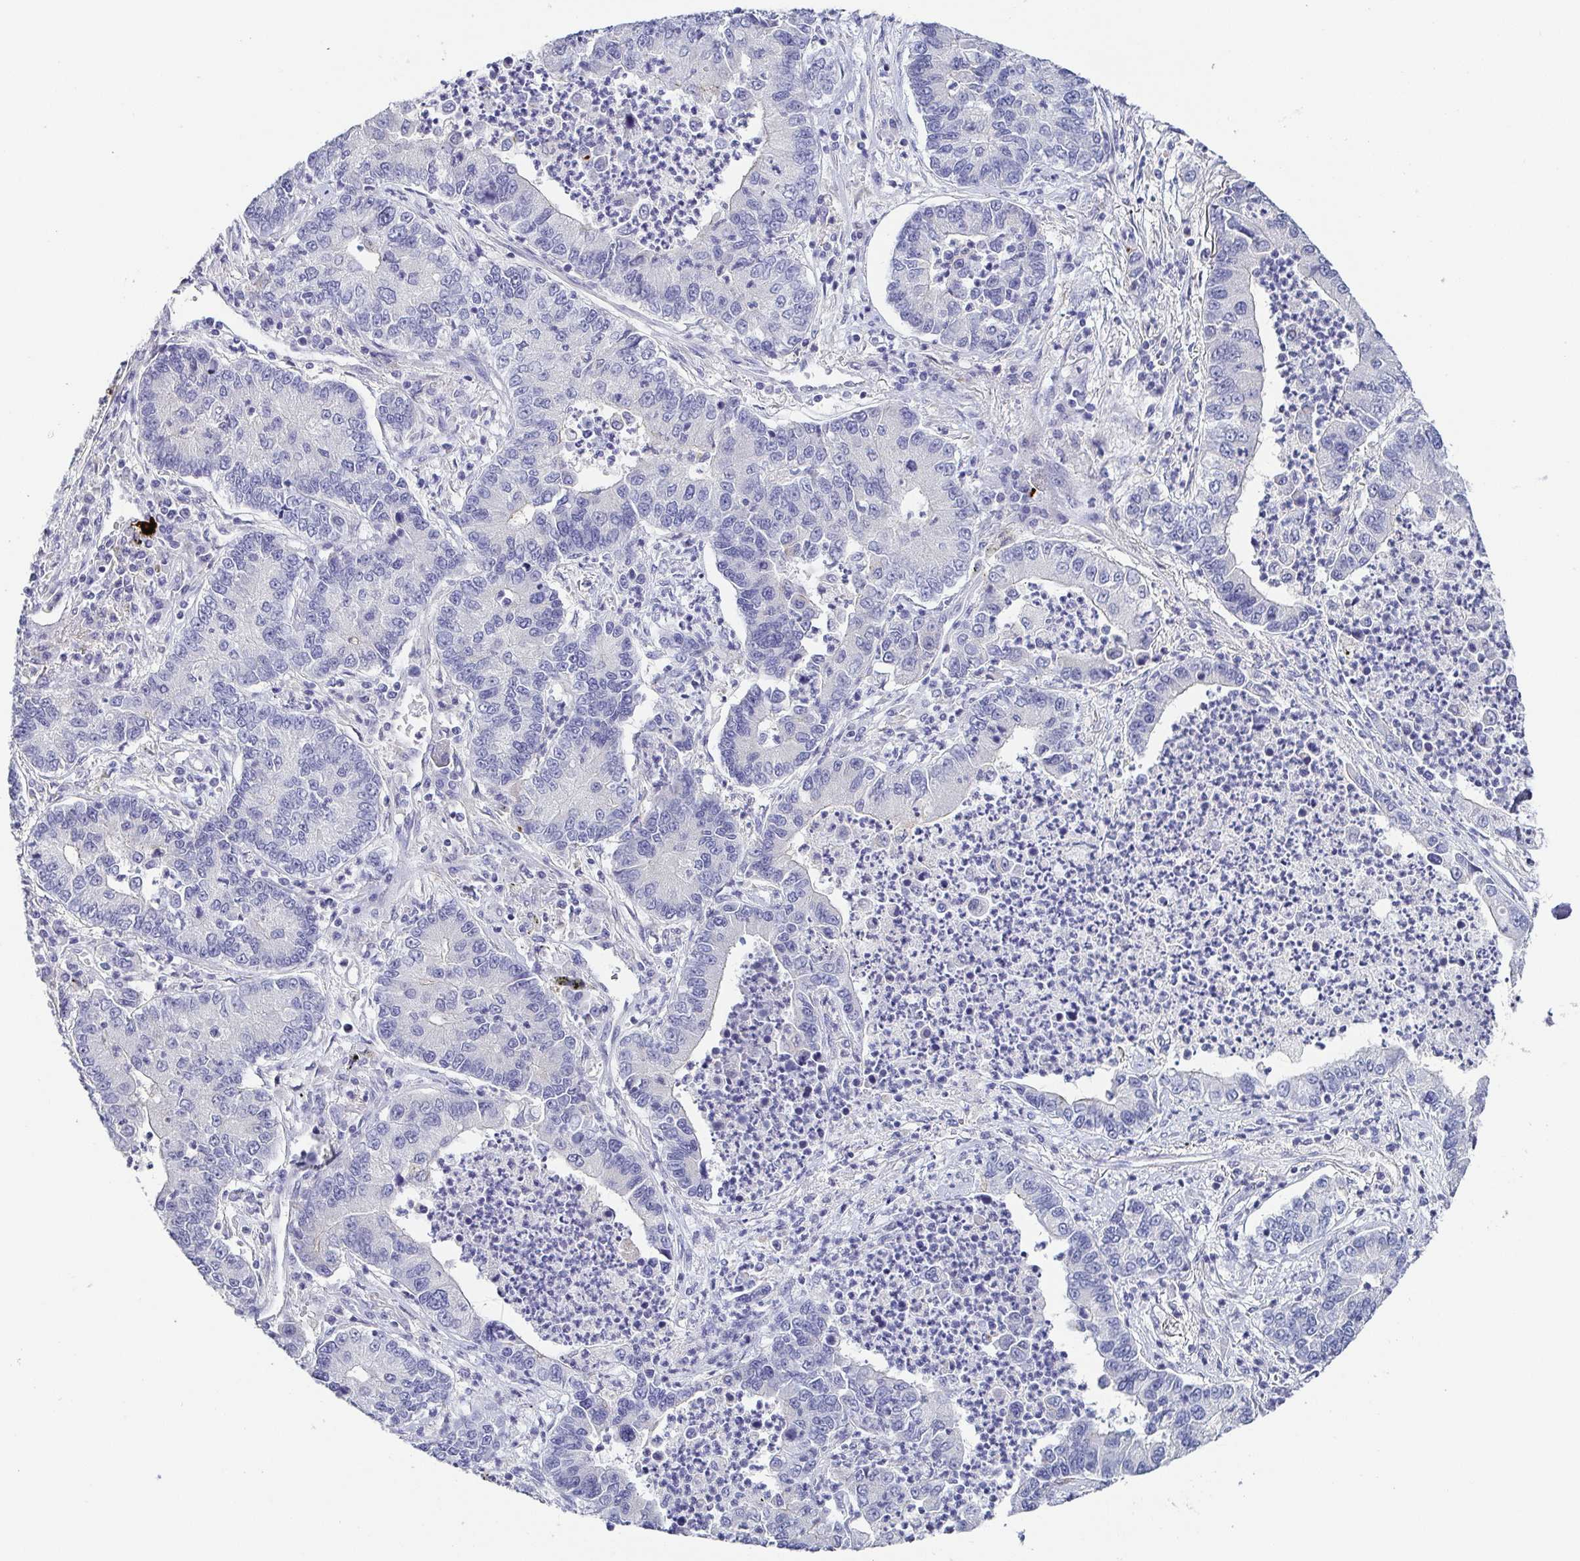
{"staining": {"intensity": "negative", "quantity": "none", "location": "none"}, "tissue": "lung cancer", "cell_type": "Tumor cells", "image_type": "cancer", "snomed": [{"axis": "morphology", "description": "Adenocarcinoma, NOS"}, {"axis": "topography", "description": "Lung"}], "caption": "High power microscopy histopathology image of an immunohistochemistry (IHC) micrograph of lung adenocarcinoma, revealing no significant staining in tumor cells.", "gene": "RNASE7", "patient": {"sex": "female", "age": 57}}